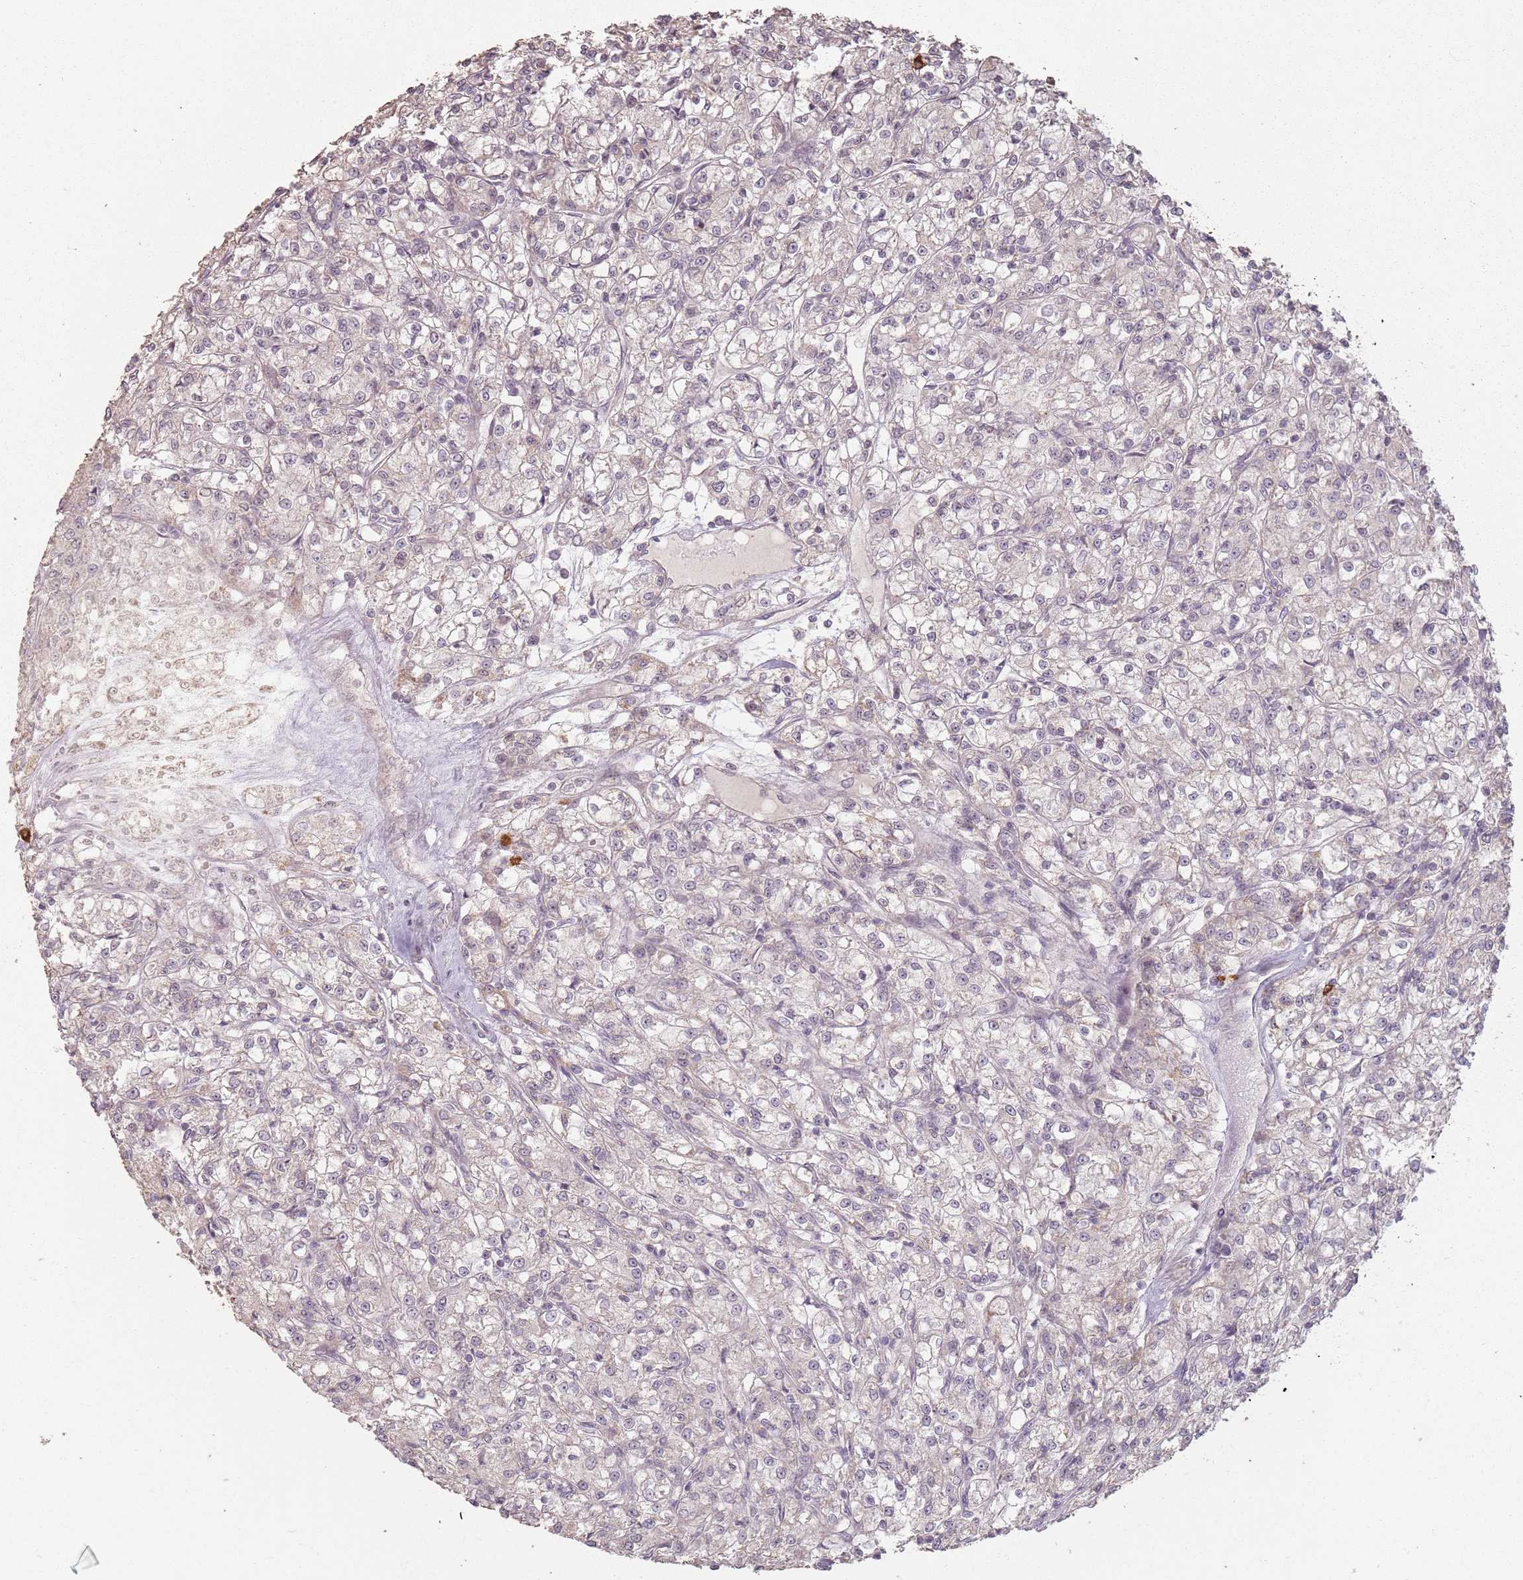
{"staining": {"intensity": "negative", "quantity": "none", "location": "none"}, "tissue": "renal cancer", "cell_type": "Tumor cells", "image_type": "cancer", "snomed": [{"axis": "morphology", "description": "Adenocarcinoma, NOS"}, {"axis": "topography", "description": "Kidney"}], "caption": "Human renal adenocarcinoma stained for a protein using immunohistochemistry (IHC) shows no staining in tumor cells.", "gene": "CCDC168", "patient": {"sex": "female", "age": 59}}